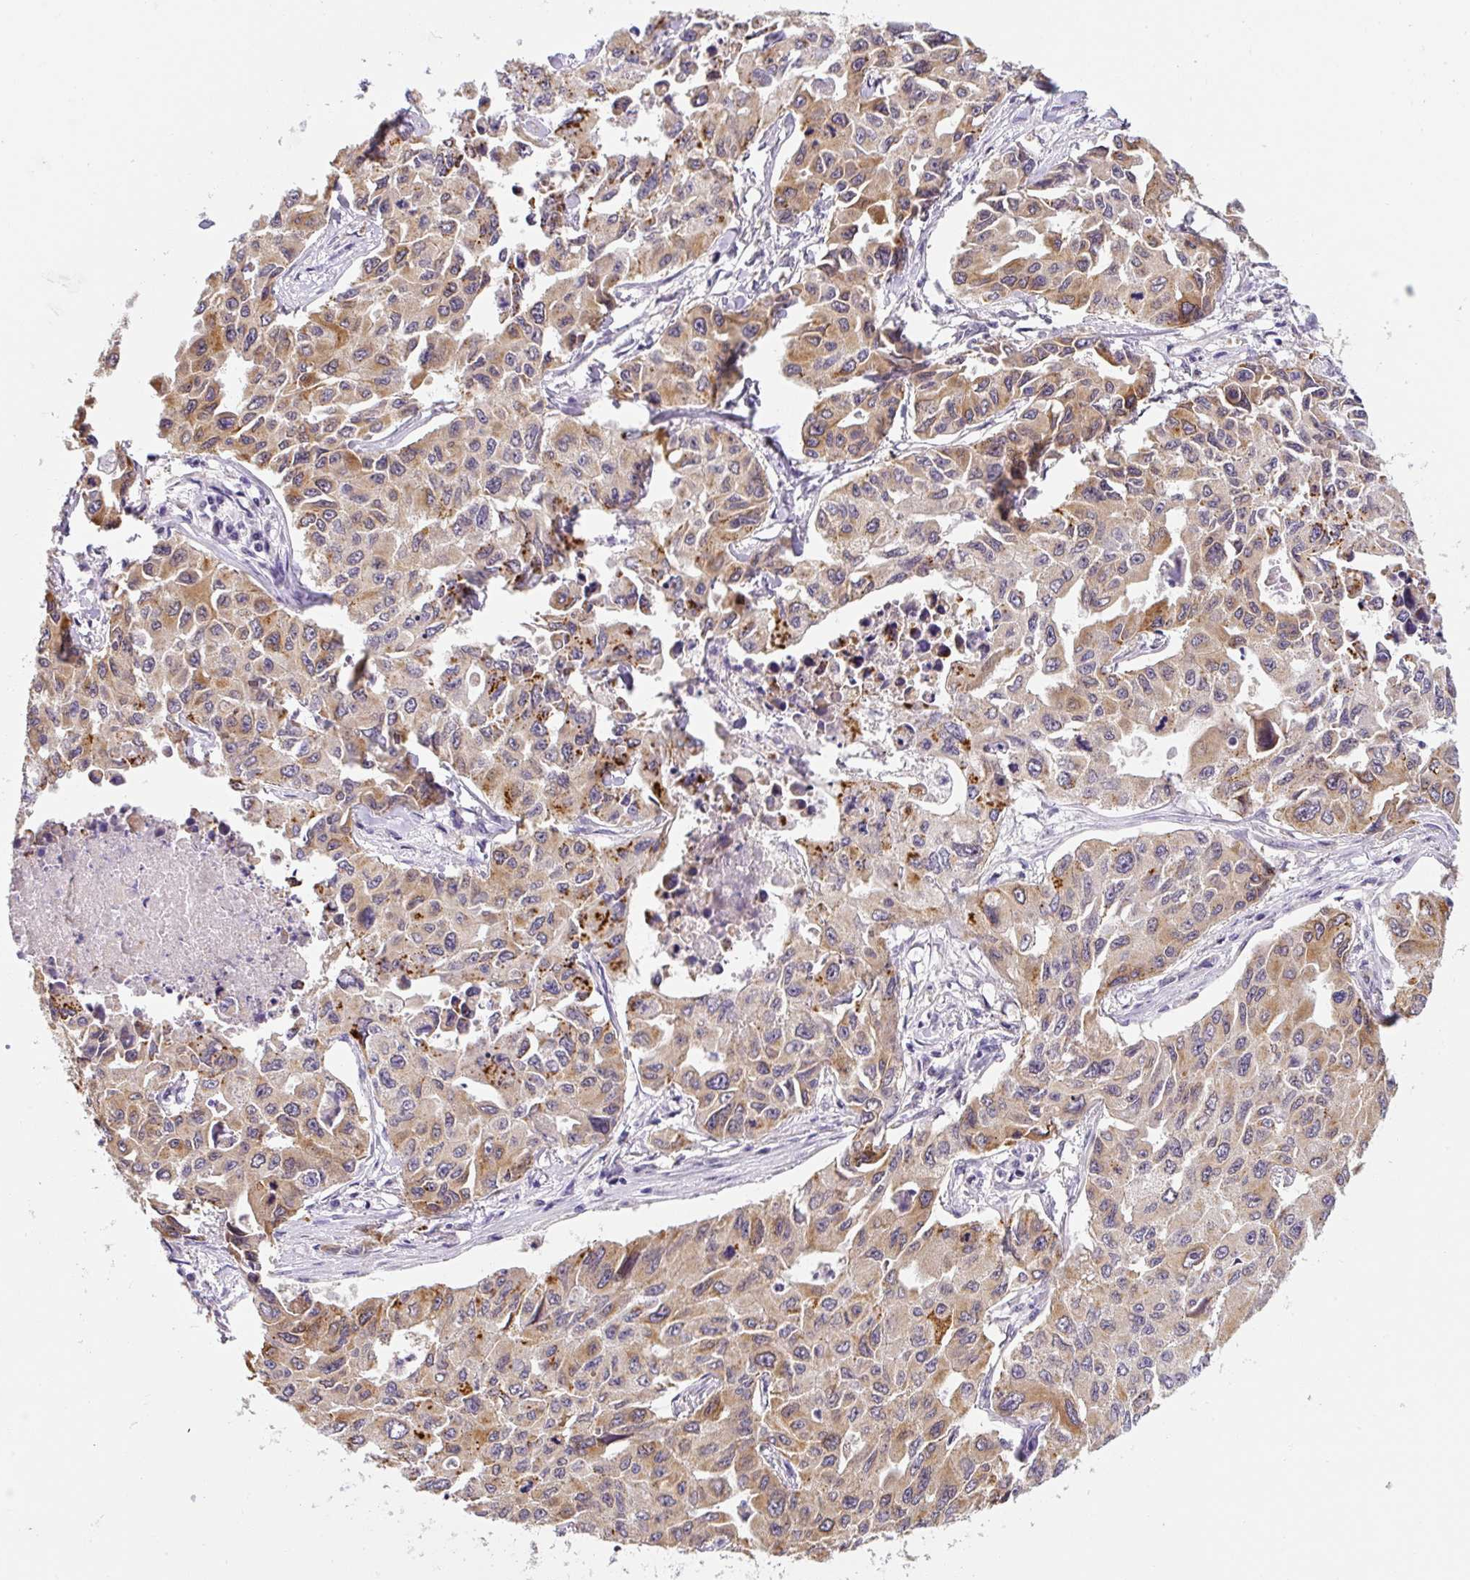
{"staining": {"intensity": "moderate", "quantity": "25%-75%", "location": "cytoplasmic/membranous"}, "tissue": "lung cancer", "cell_type": "Tumor cells", "image_type": "cancer", "snomed": [{"axis": "morphology", "description": "Adenocarcinoma, NOS"}, {"axis": "topography", "description": "Lung"}], "caption": "A brown stain labels moderate cytoplasmic/membranous expression of a protein in human lung adenocarcinoma tumor cells. The protein is shown in brown color, while the nuclei are stained blue.", "gene": "PLA2G4A", "patient": {"sex": "male", "age": 64}}